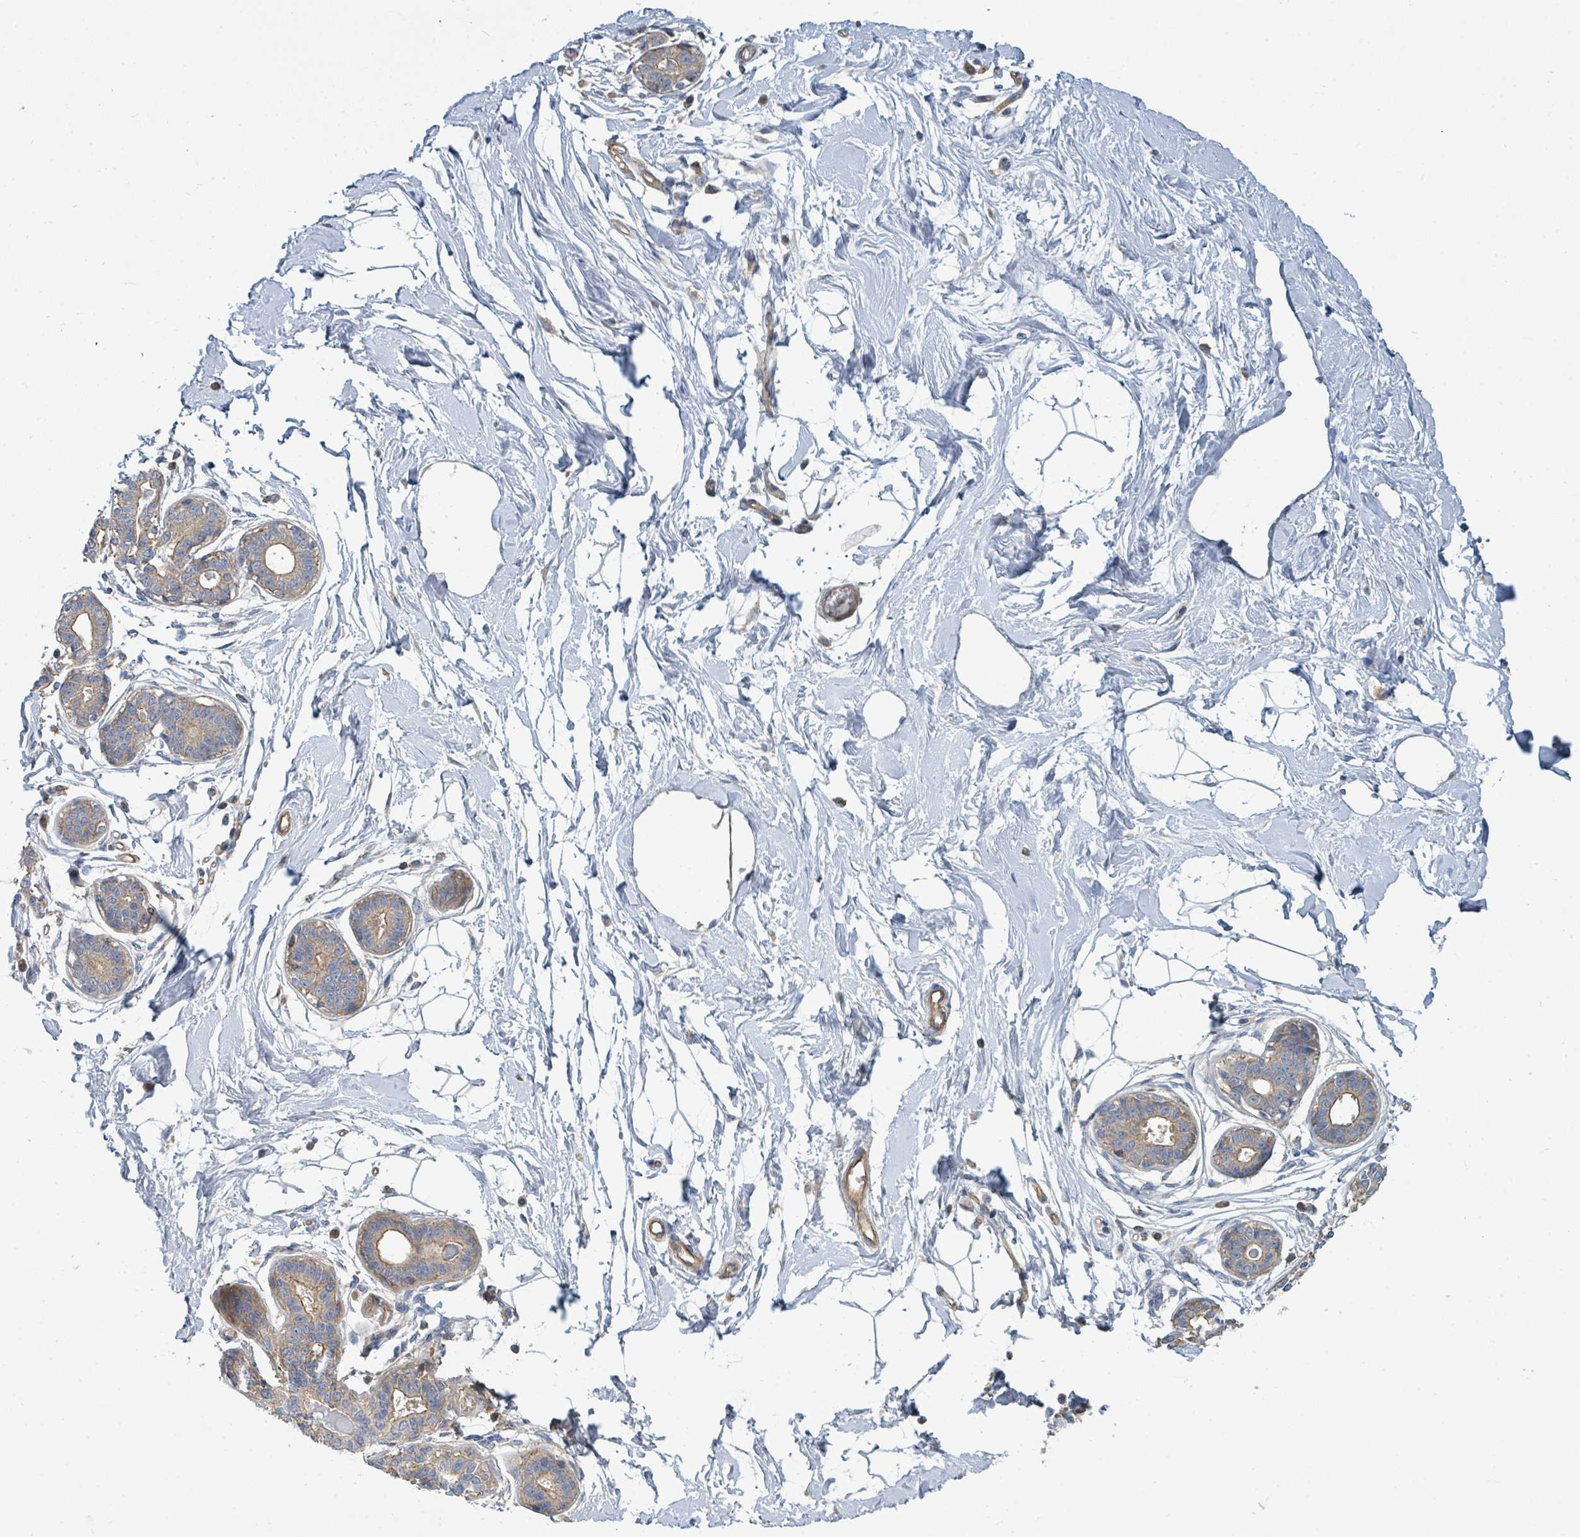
{"staining": {"intensity": "negative", "quantity": "none", "location": "none"}, "tissue": "breast", "cell_type": "Adipocytes", "image_type": "normal", "snomed": [{"axis": "morphology", "description": "Normal tissue, NOS"}, {"axis": "topography", "description": "Breast"}], "caption": "This is an immunohistochemistry (IHC) image of benign human breast. There is no staining in adipocytes.", "gene": "BOLA2B", "patient": {"sex": "female", "age": 45}}